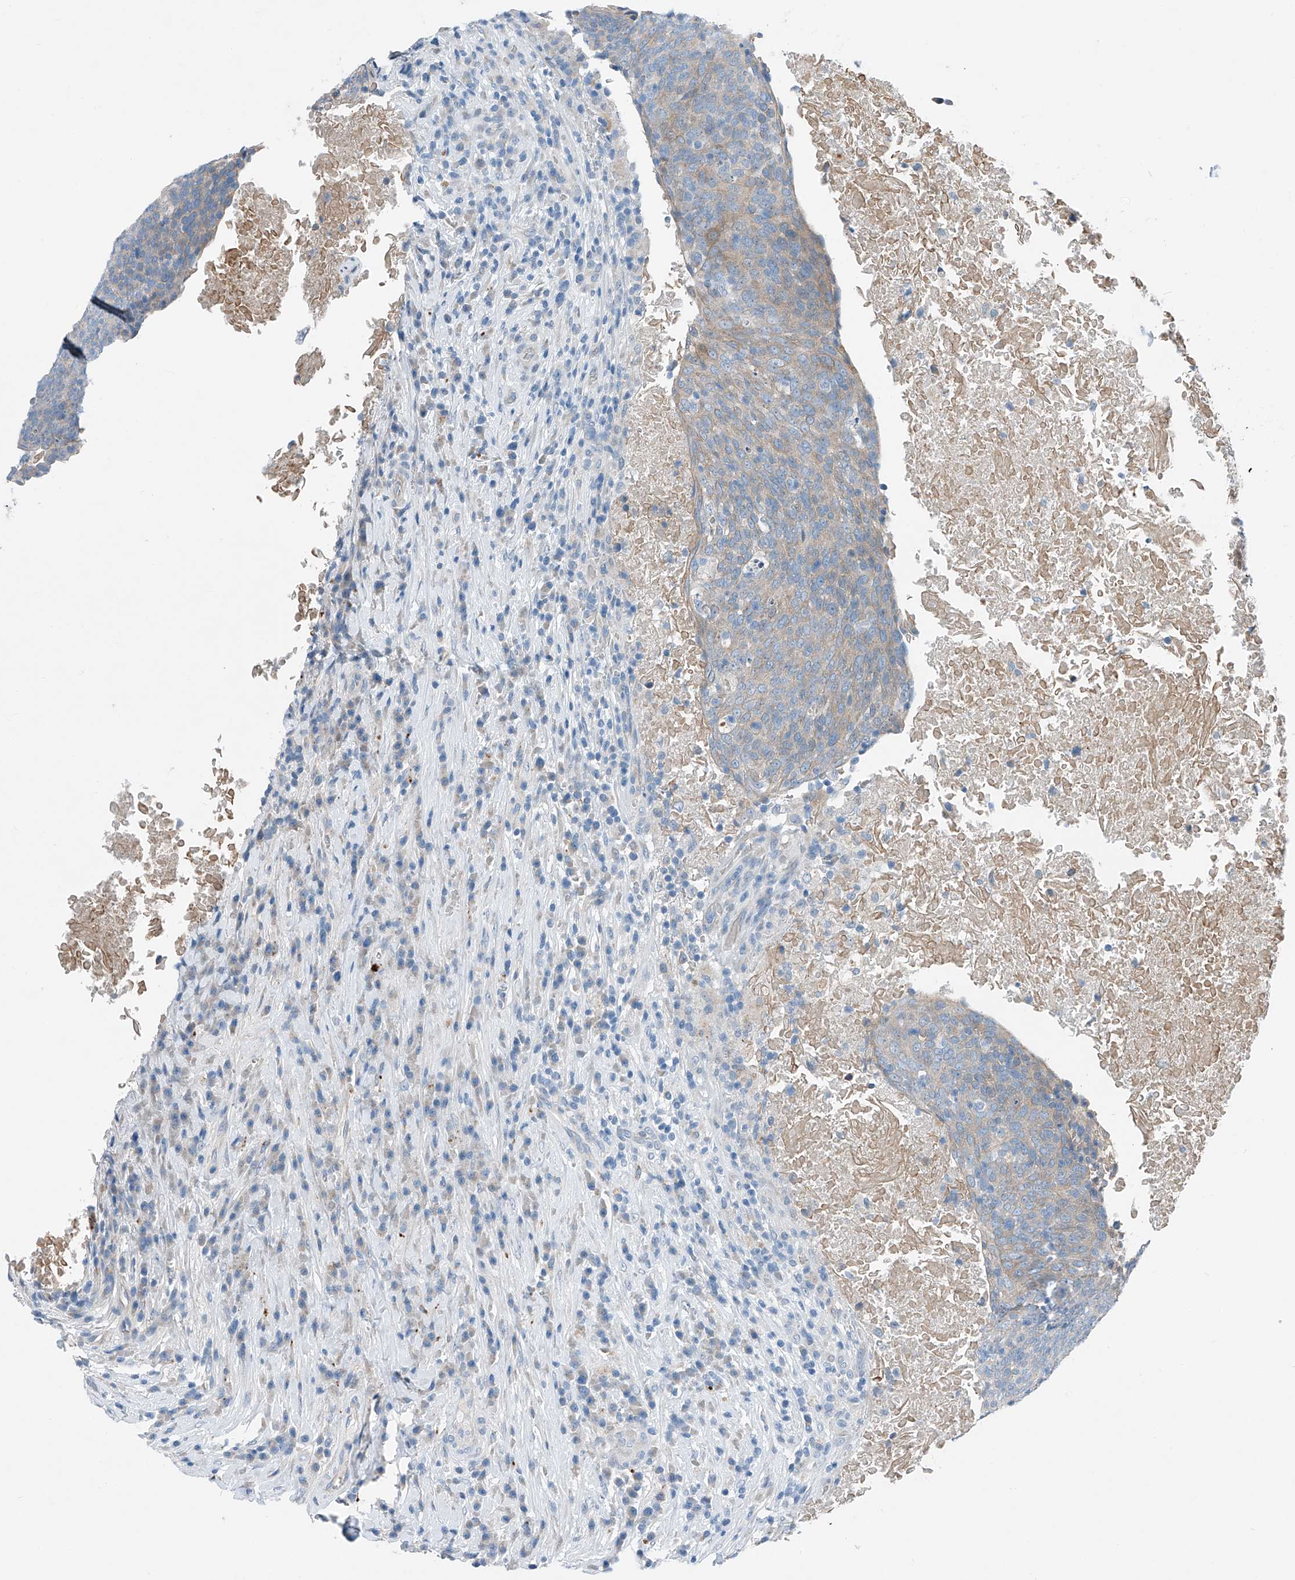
{"staining": {"intensity": "weak", "quantity": "<25%", "location": "cytoplasmic/membranous"}, "tissue": "head and neck cancer", "cell_type": "Tumor cells", "image_type": "cancer", "snomed": [{"axis": "morphology", "description": "Squamous cell carcinoma, NOS"}, {"axis": "morphology", "description": "Squamous cell carcinoma, metastatic, NOS"}, {"axis": "topography", "description": "Lymph node"}, {"axis": "topography", "description": "Head-Neck"}], "caption": "Head and neck cancer was stained to show a protein in brown. There is no significant expression in tumor cells.", "gene": "MDGA1", "patient": {"sex": "male", "age": 62}}